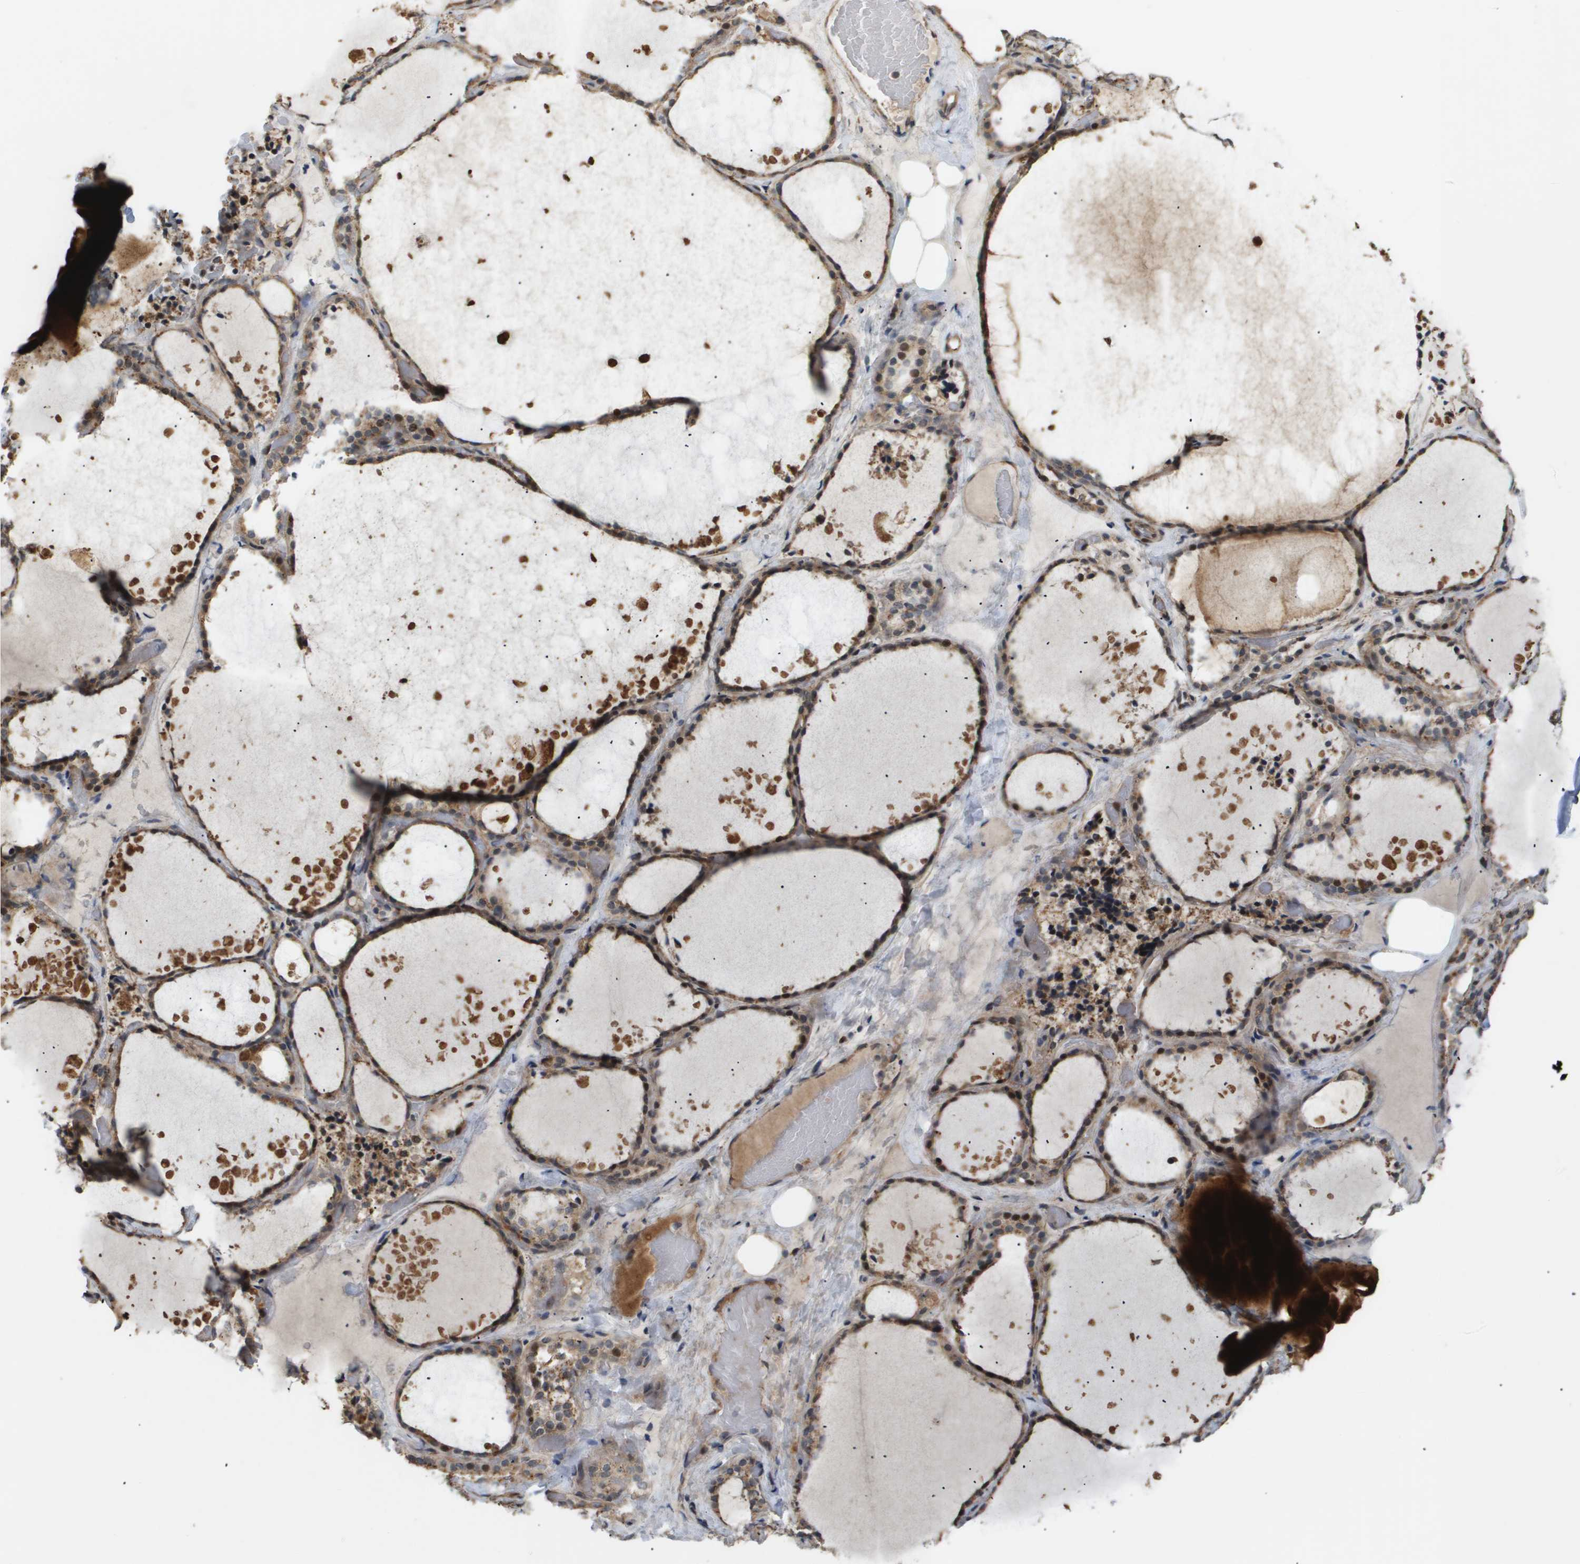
{"staining": {"intensity": "moderate", "quantity": ">75%", "location": "cytoplasmic/membranous"}, "tissue": "thyroid gland", "cell_type": "Glandular cells", "image_type": "normal", "snomed": [{"axis": "morphology", "description": "Normal tissue, NOS"}, {"axis": "topography", "description": "Thyroid gland"}], "caption": "The histopathology image demonstrates a brown stain indicating the presence of a protein in the cytoplasmic/membranous of glandular cells in thyroid gland. (Stains: DAB (3,3'-diaminobenzidine) in brown, nuclei in blue, Microscopy: brightfield microscopy at high magnification).", "gene": "PDGFB", "patient": {"sex": "female", "age": 44}}